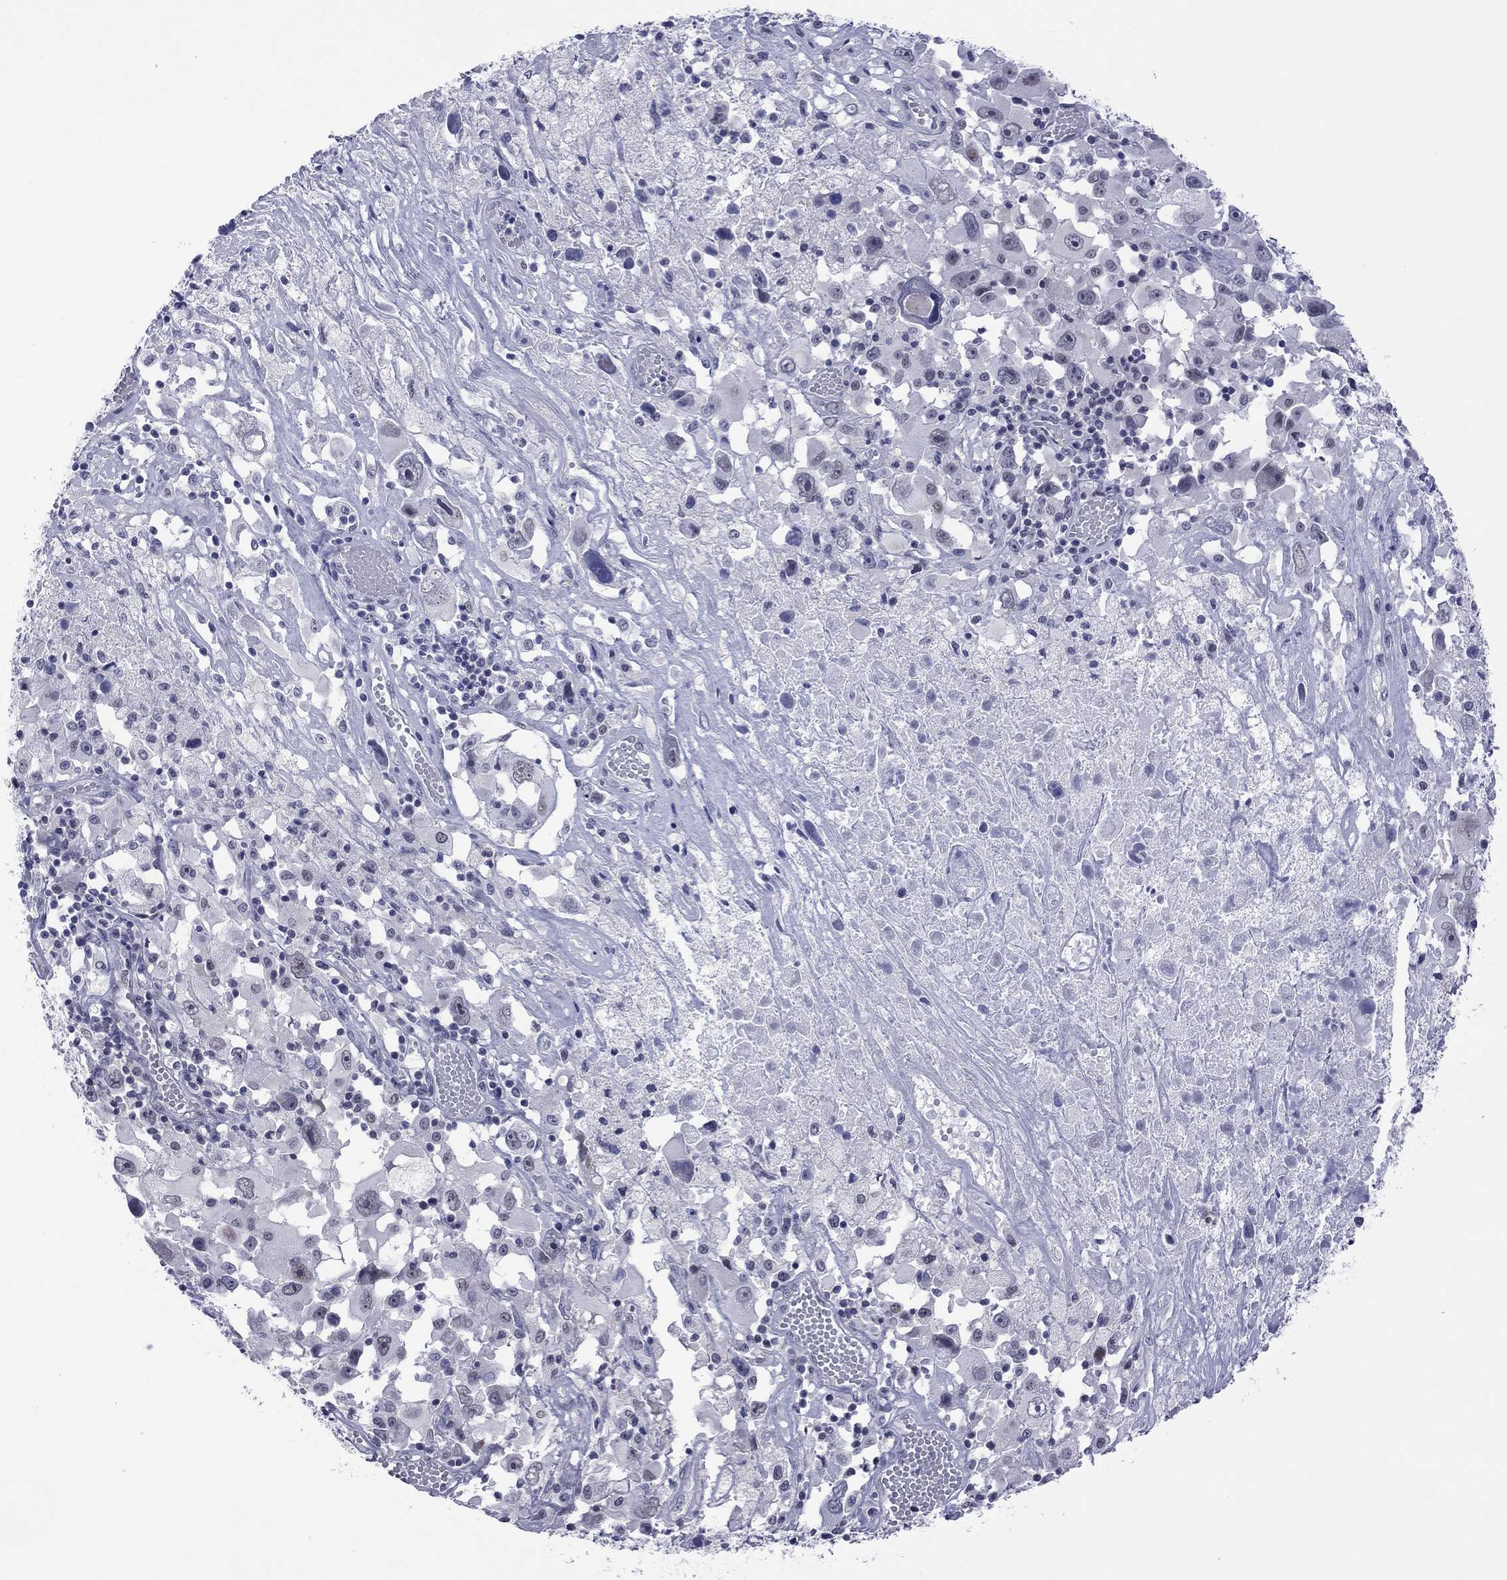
{"staining": {"intensity": "negative", "quantity": "none", "location": "none"}, "tissue": "melanoma", "cell_type": "Tumor cells", "image_type": "cancer", "snomed": [{"axis": "morphology", "description": "Malignant melanoma, Metastatic site"}, {"axis": "topography", "description": "Soft tissue"}], "caption": "Immunohistochemistry of human melanoma exhibits no expression in tumor cells.", "gene": "POU5F2", "patient": {"sex": "male", "age": 50}}